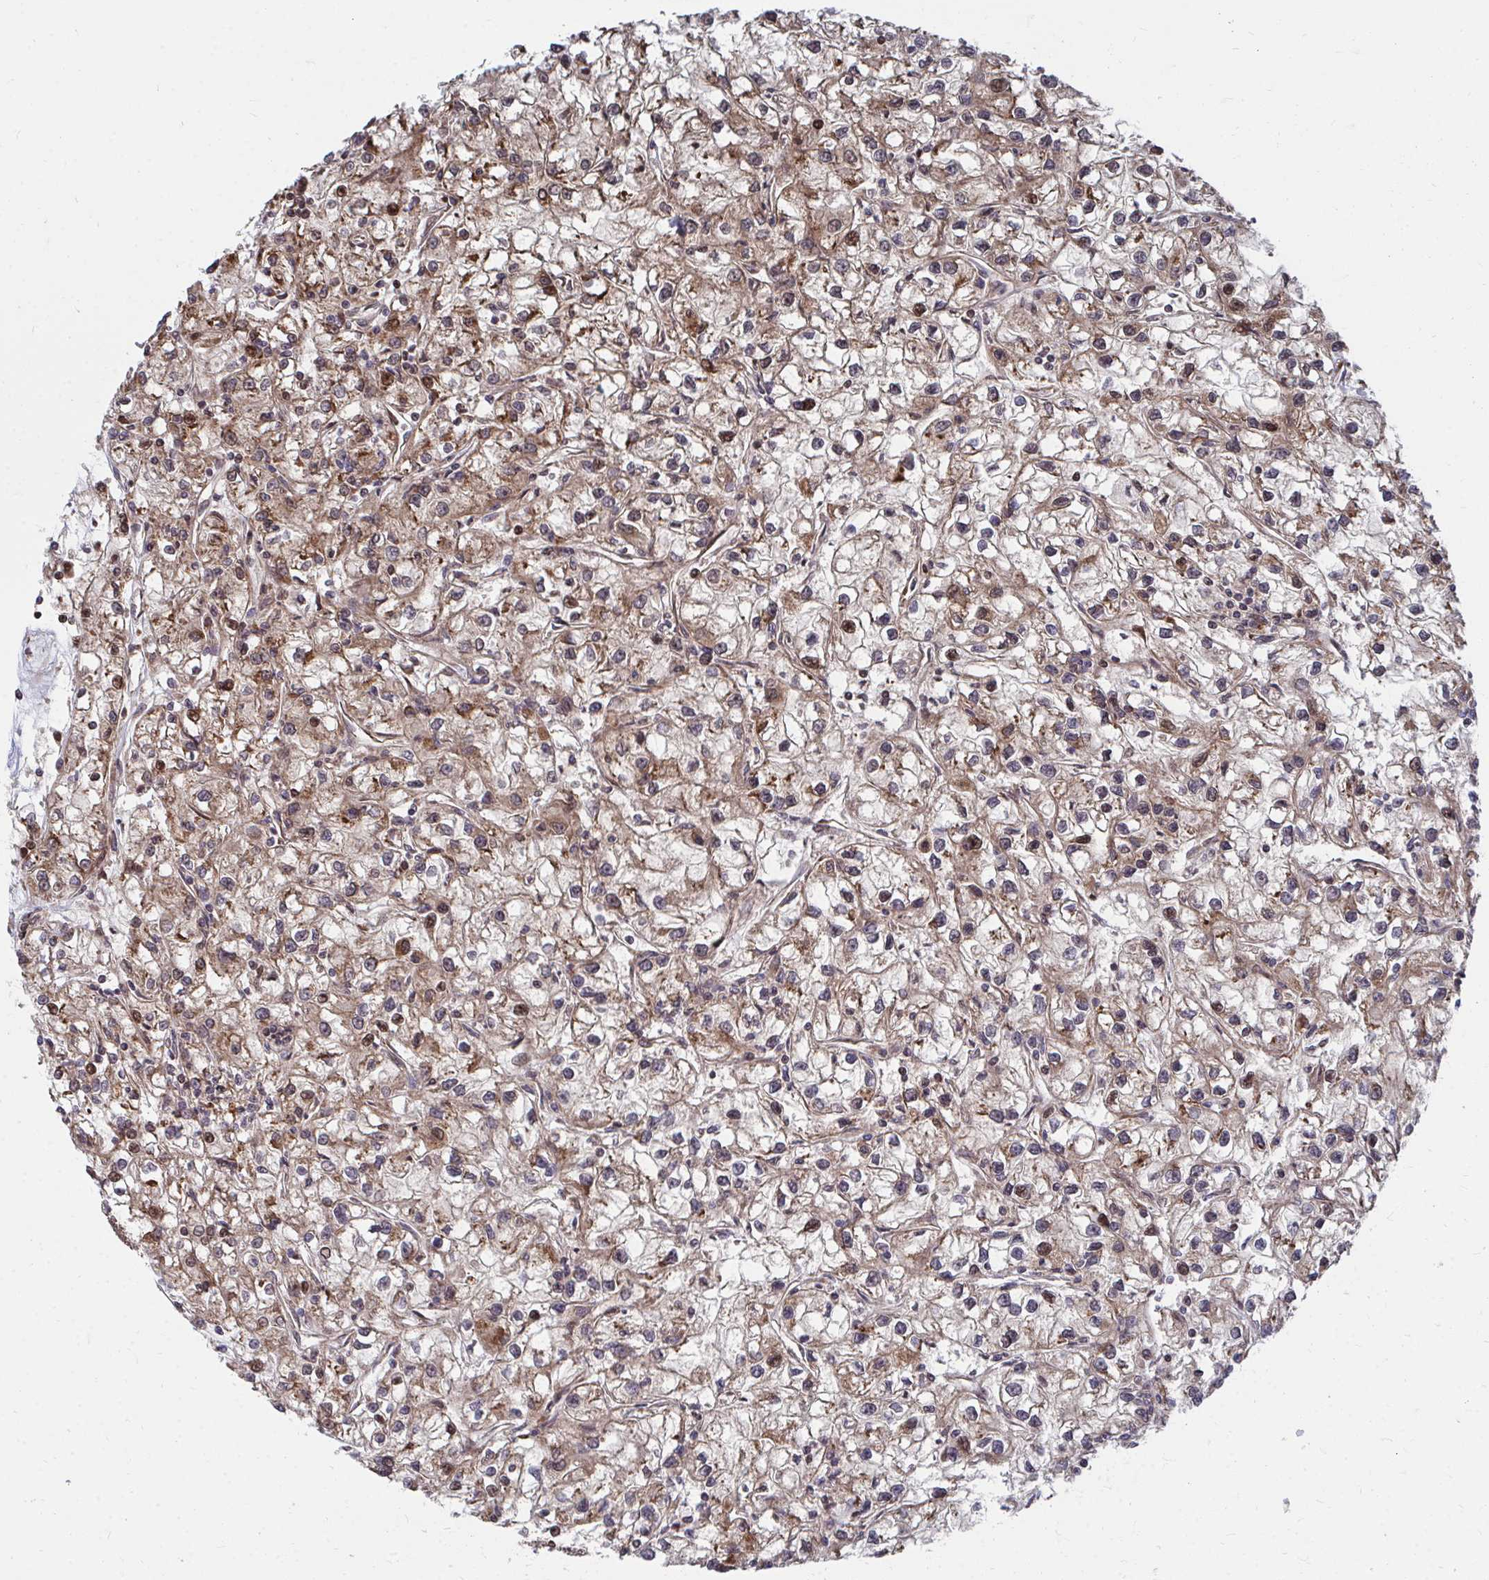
{"staining": {"intensity": "moderate", "quantity": ">75%", "location": "cytoplasmic/membranous,nuclear"}, "tissue": "renal cancer", "cell_type": "Tumor cells", "image_type": "cancer", "snomed": [{"axis": "morphology", "description": "Adenocarcinoma, NOS"}, {"axis": "topography", "description": "Kidney"}], "caption": "Approximately >75% of tumor cells in renal adenocarcinoma demonstrate moderate cytoplasmic/membranous and nuclear protein staining as visualized by brown immunohistochemical staining.", "gene": "FAM89A", "patient": {"sex": "female", "age": 59}}